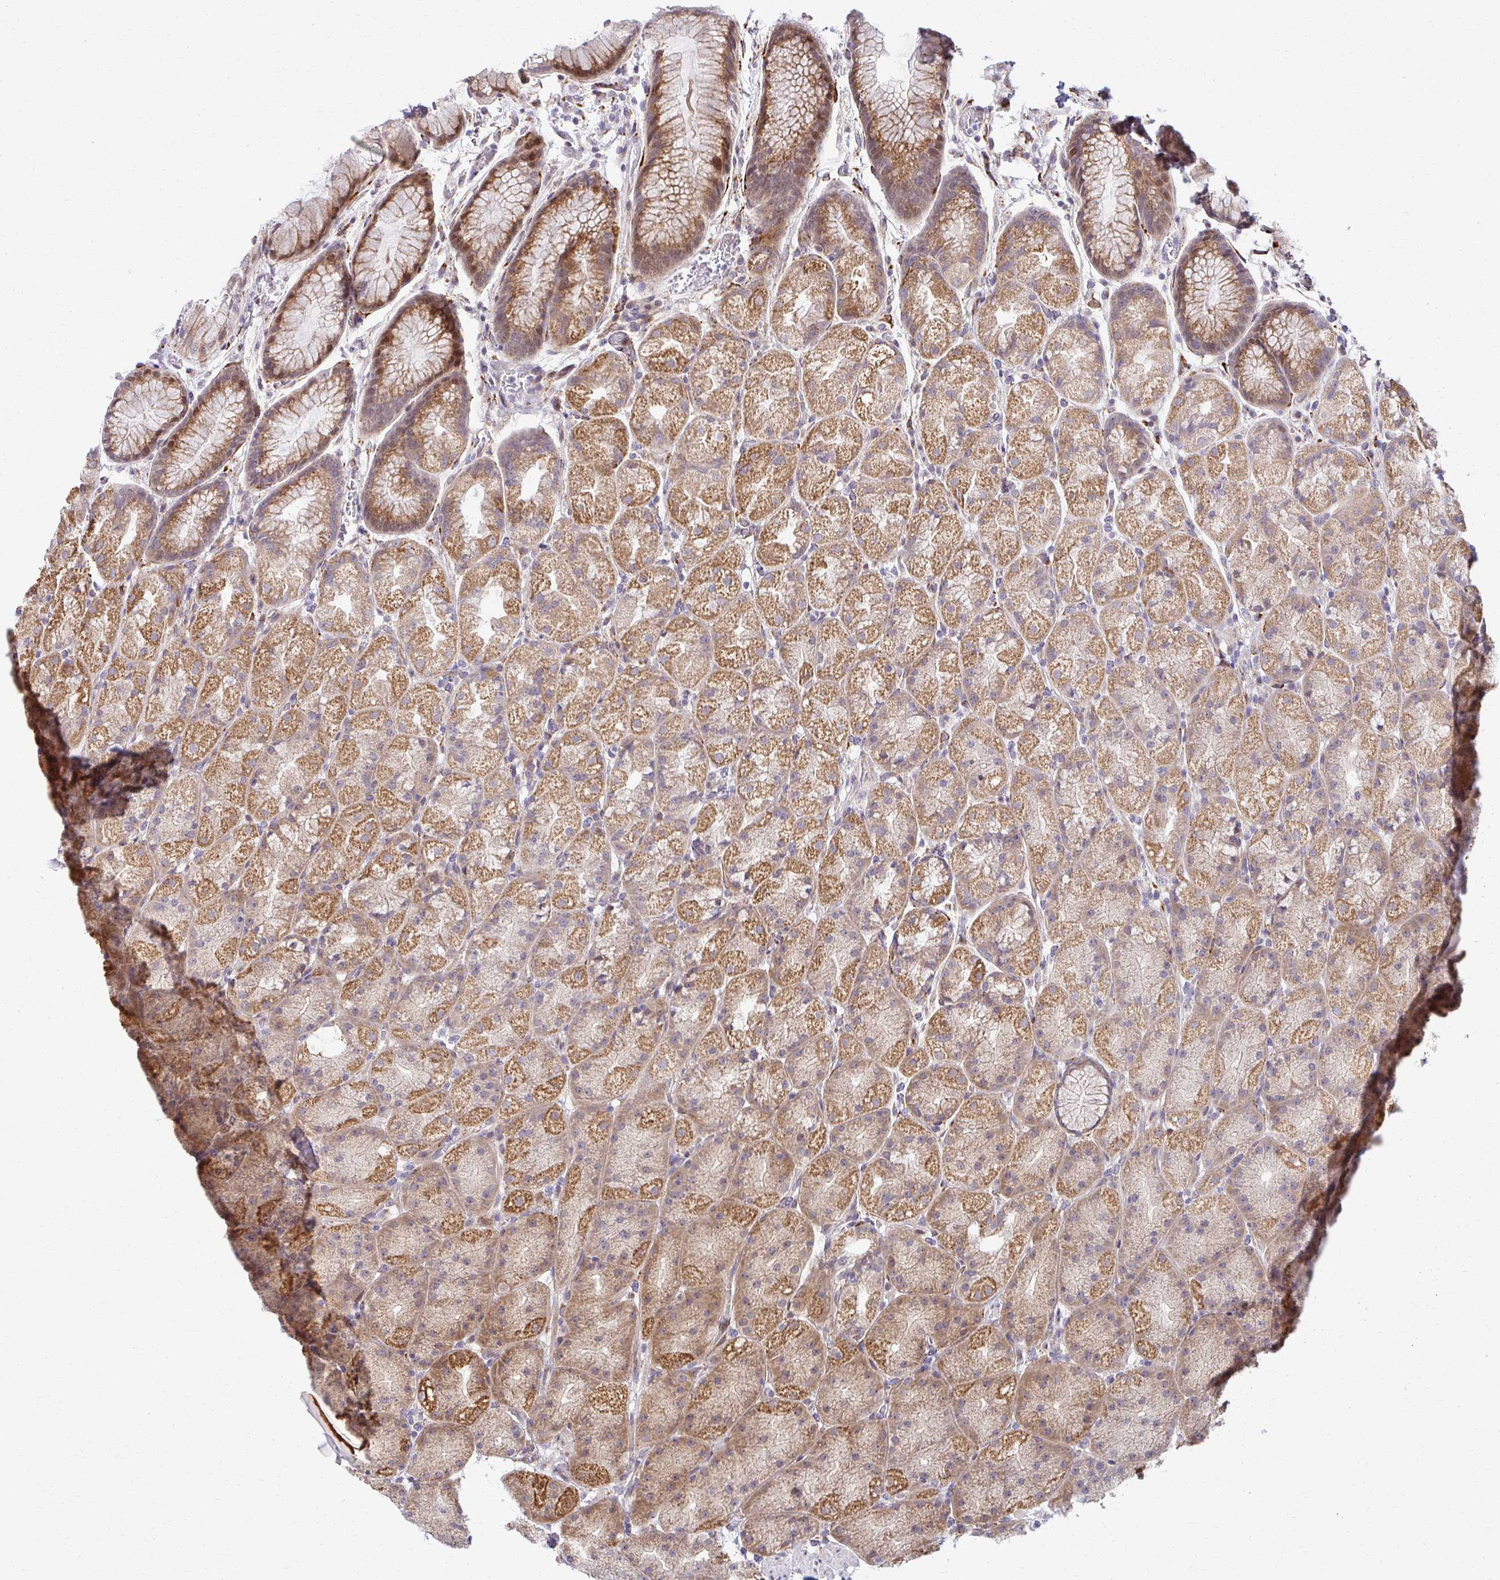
{"staining": {"intensity": "moderate", "quantity": ">75%", "location": "cytoplasmic/membranous,nuclear"}, "tissue": "stomach", "cell_type": "Glandular cells", "image_type": "normal", "snomed": [{"axis": "morphology", "description": "Normal tissue, NOS"}, {"axis": "topography", "description": "Stomach, upper"}, {"axis": "topography", "description": "Stomach"}], "caption": "IHC of normal stomach demonstrates medium levels of moderate cytoplasmic/membranous,nuclear expression in about >75% of glandular cells.", "gene": "HPS1", "patient": {"sex": "male", "age": 48}}